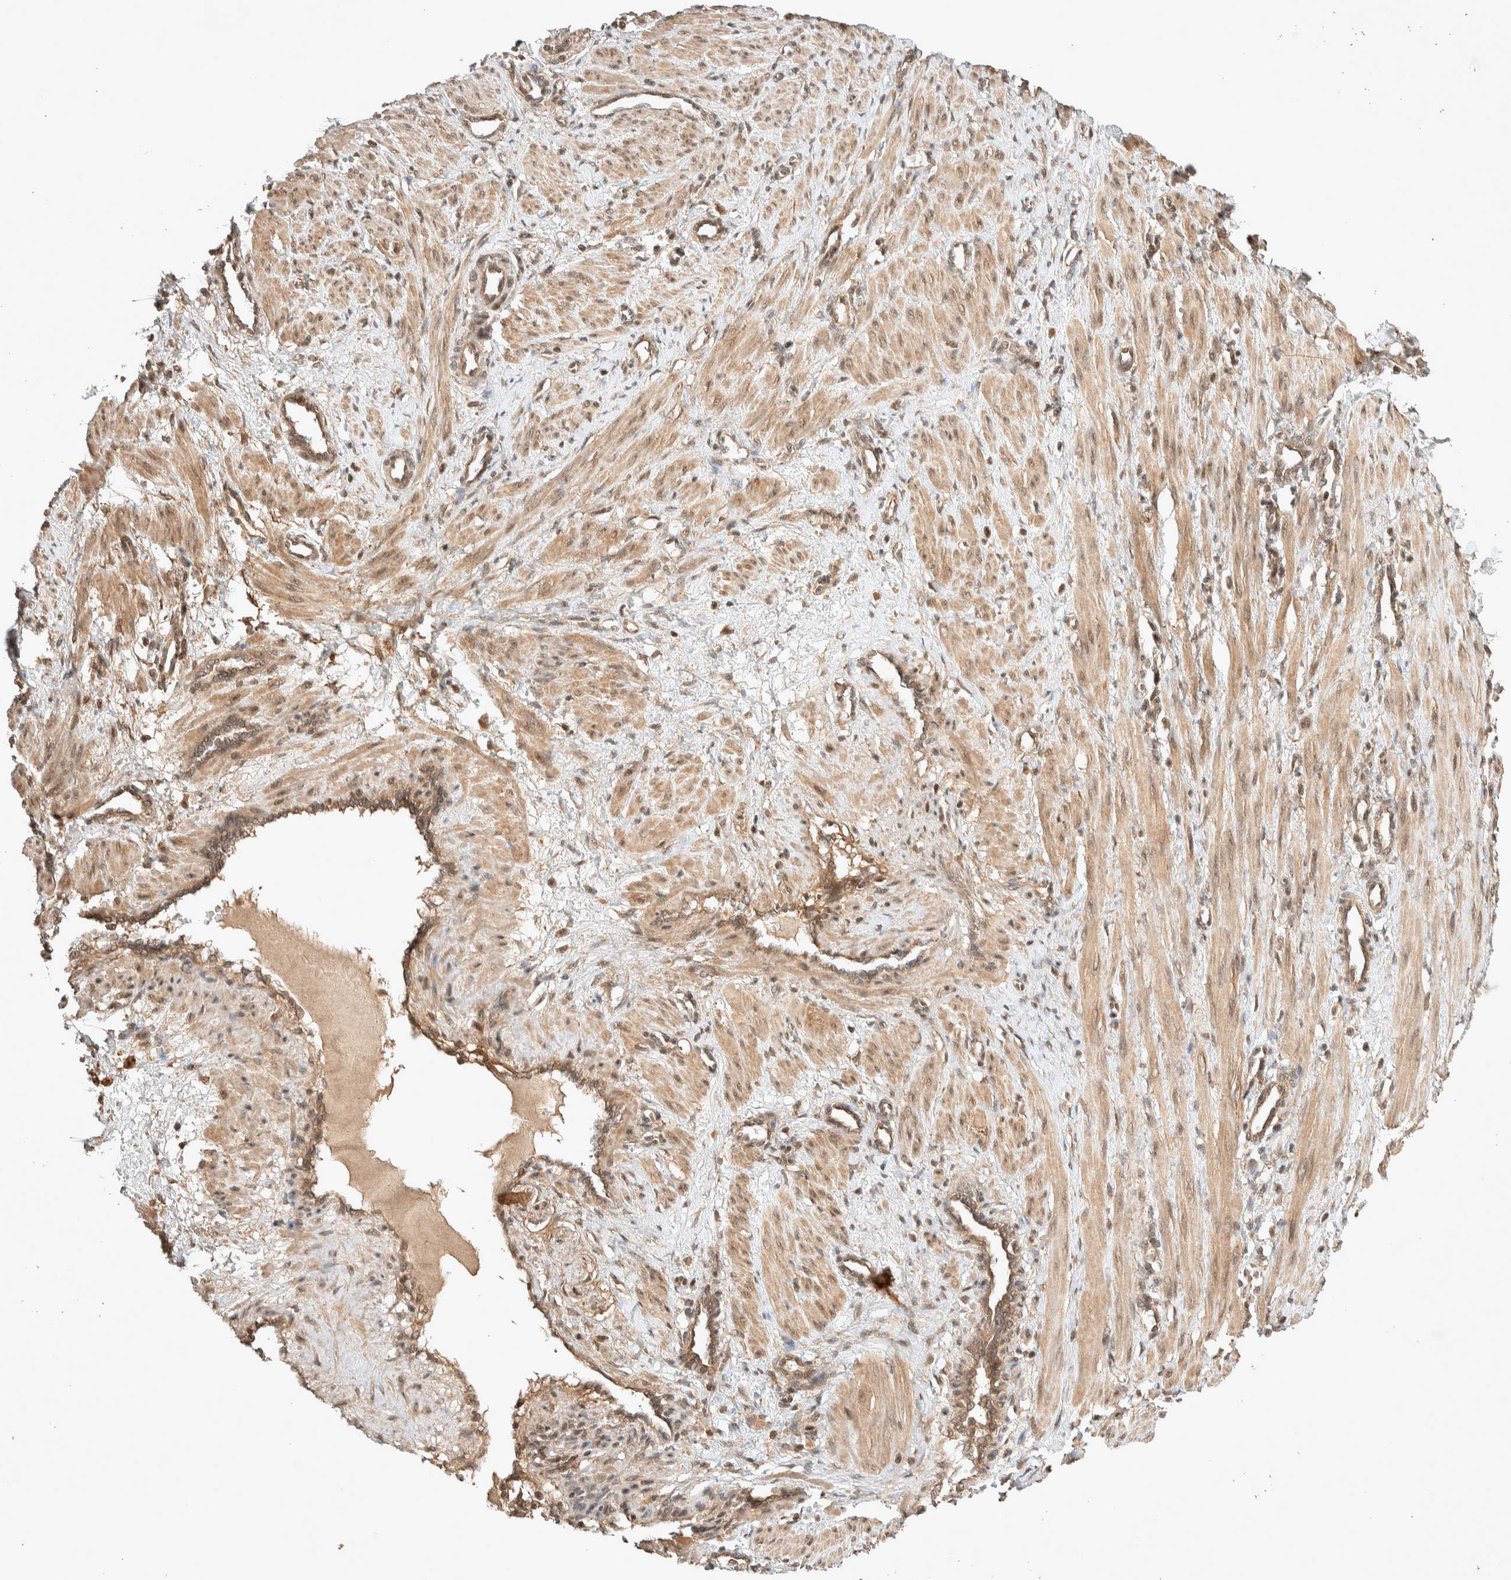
{"staining": {"intensity": "weak", "quantity": ">75%", "location": "cytoplasmic/membranous,nuclear"}, "tissue": "smooth muscle", "cell_type": "Smooth muscle cells", "image_type": "normal", "snomed": [{"axis": "morphology", "description": "Normal tissue, NOS"}, {"axis": "topography", "description": "Endometrium"}], "caption": "Immunohistochemical staining of benign human smooth muscle exhibits weak cytoplasmic/membranous,nuclear protein positivity in approximately >75% of smooth muscle cells.", "gene": "THRA", "patient": {"sex": "female", "age": 33}}